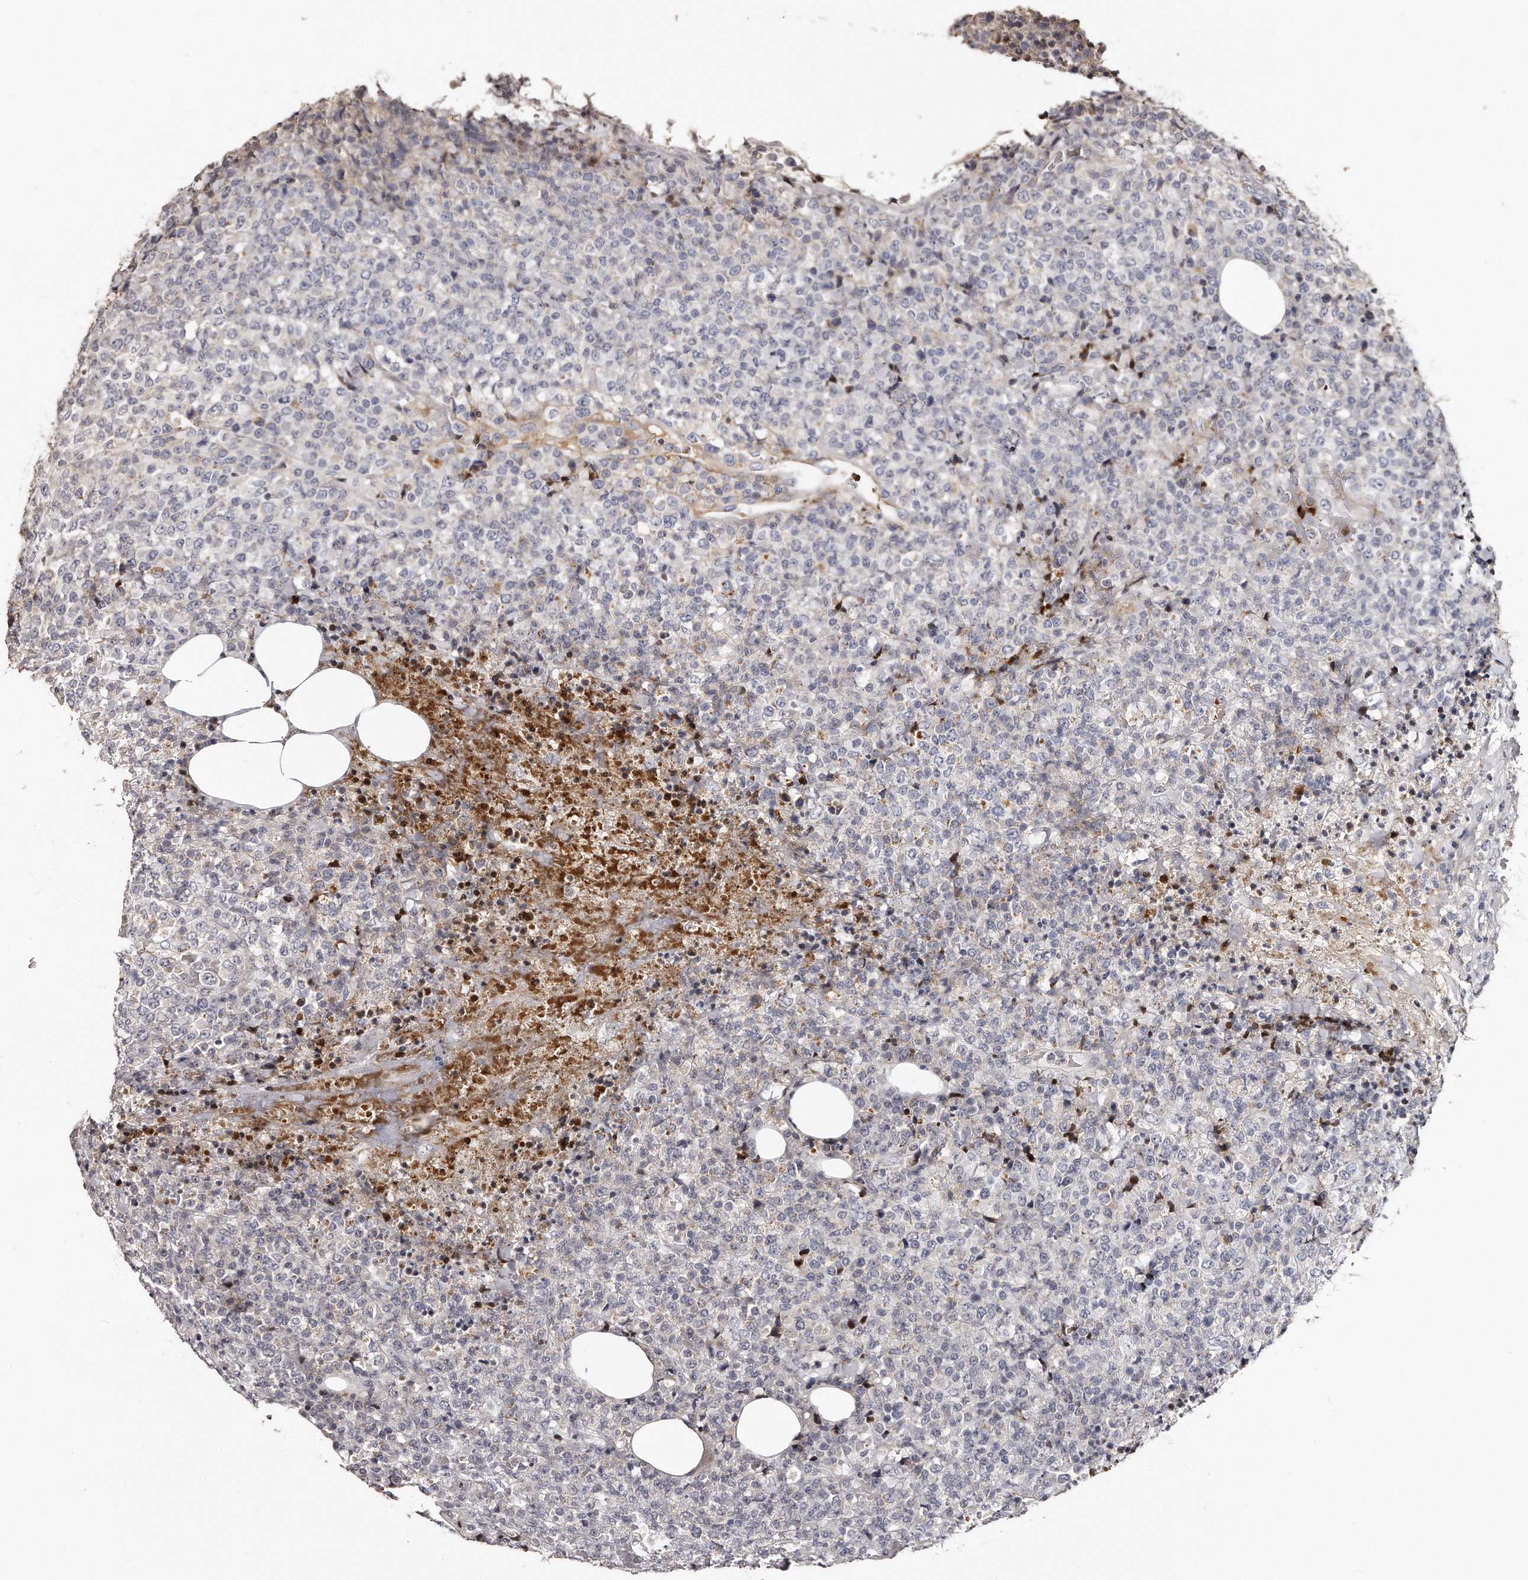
{"staining": {"intensity": "negative", "quantity": "none", "location": "none"}, "tissue": "lymphoma", "cell_type": "Tumor cells", "image_type": "cancer", "snomed": [{"axis": "morphology", "description": "Malignant lymphoma, non-Hodgkin's type, High grade"}, {"axis": "topography", "description": "Lymph node"}], "caption": "This is a photomicrograph of immunohistochemistry (IHC) staining of lymphoma, which shows no expression in tumor cells.", "gene": "TSHR", "patient": {"sex": "male", "age": 13}}